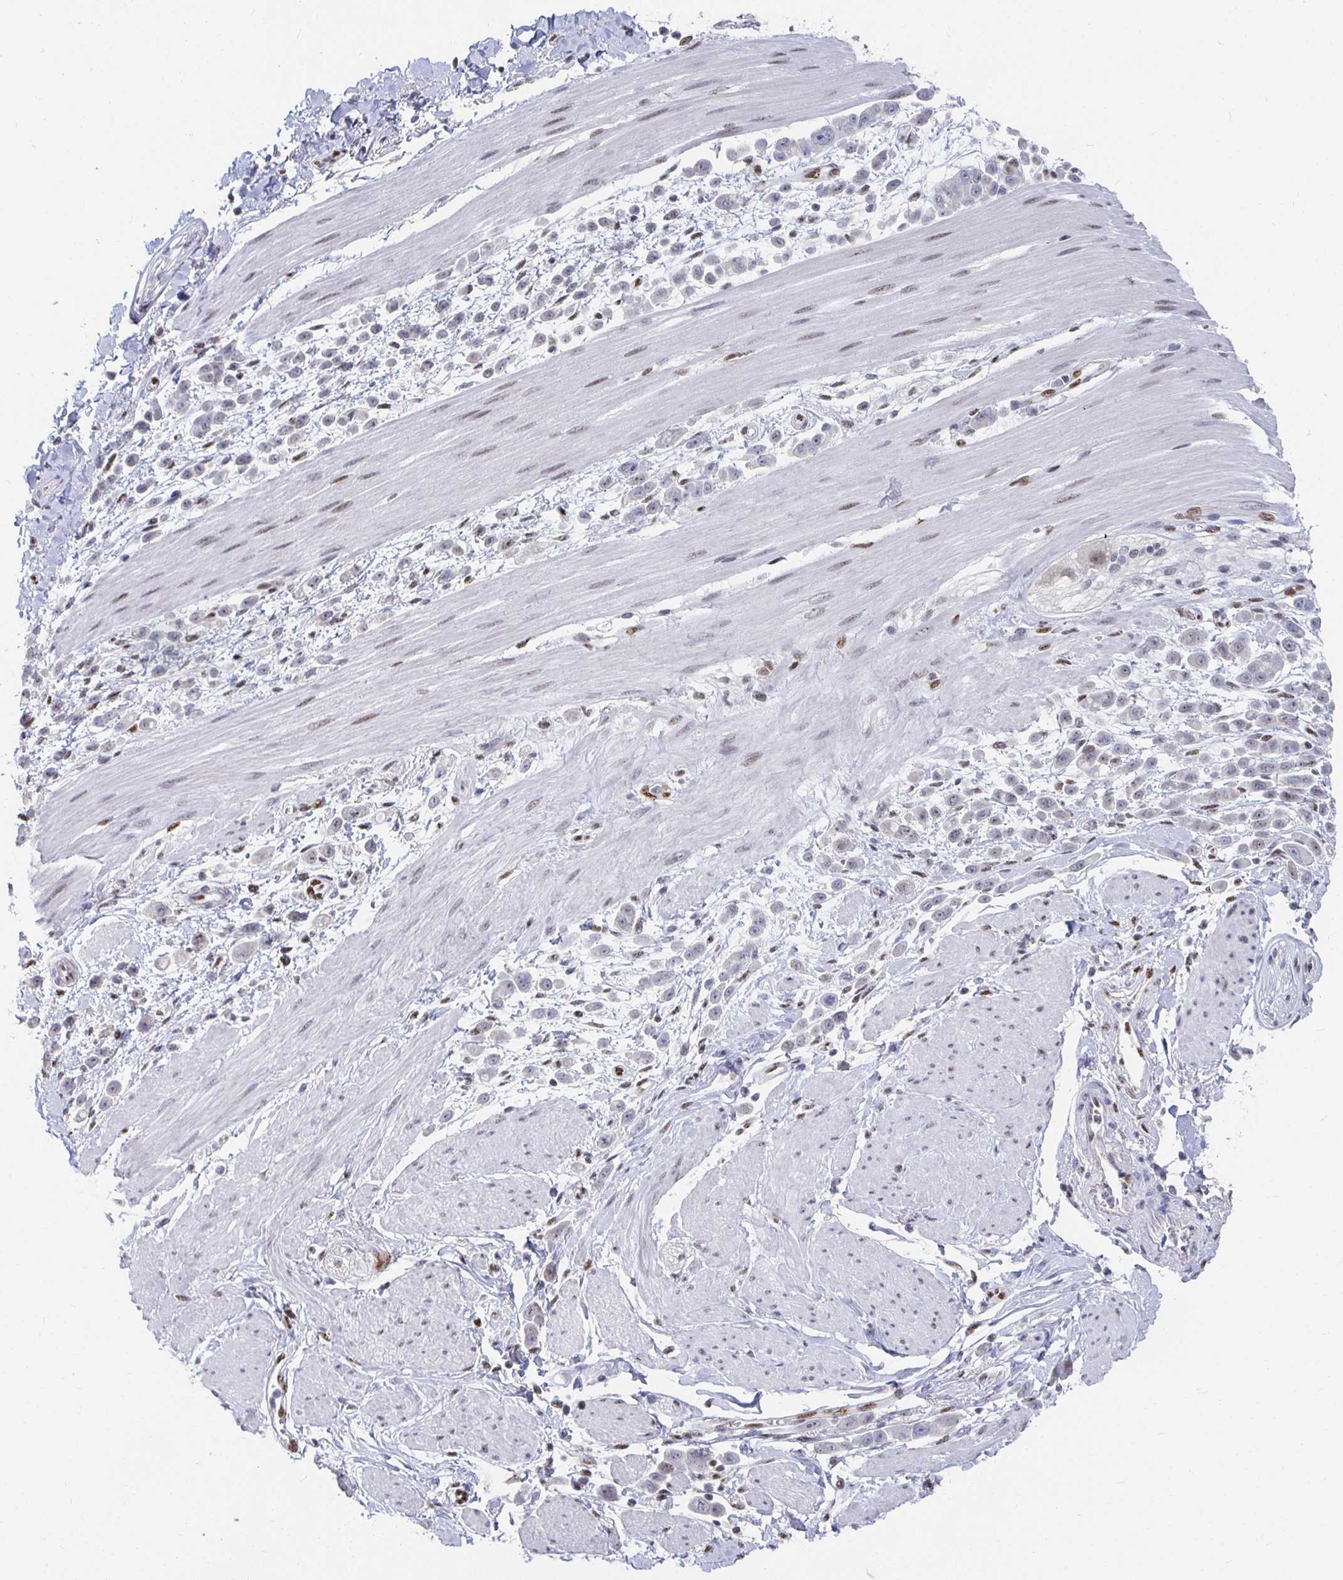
{"staining": {"intensity": "negative", "quantity": "none", "location": "none"}, "tissue": "pancreatic cancer", "cell_type": "Tumor cells", "image_type": "cancer", "snomed": [{"axis": "morphology", "description": "Normal tissue, NOS"}, {"axis": "morphology", "description": "Adenocarcinoma, NOS"}, {"axis": "topography", "description": "Pancreas"}], "caption": "An image of human adenocarcinoma (pancreatic) is negative for staining in tumor cells.", "gene": "CLIC3", "patient": {"sex": "female", "age": 64}}